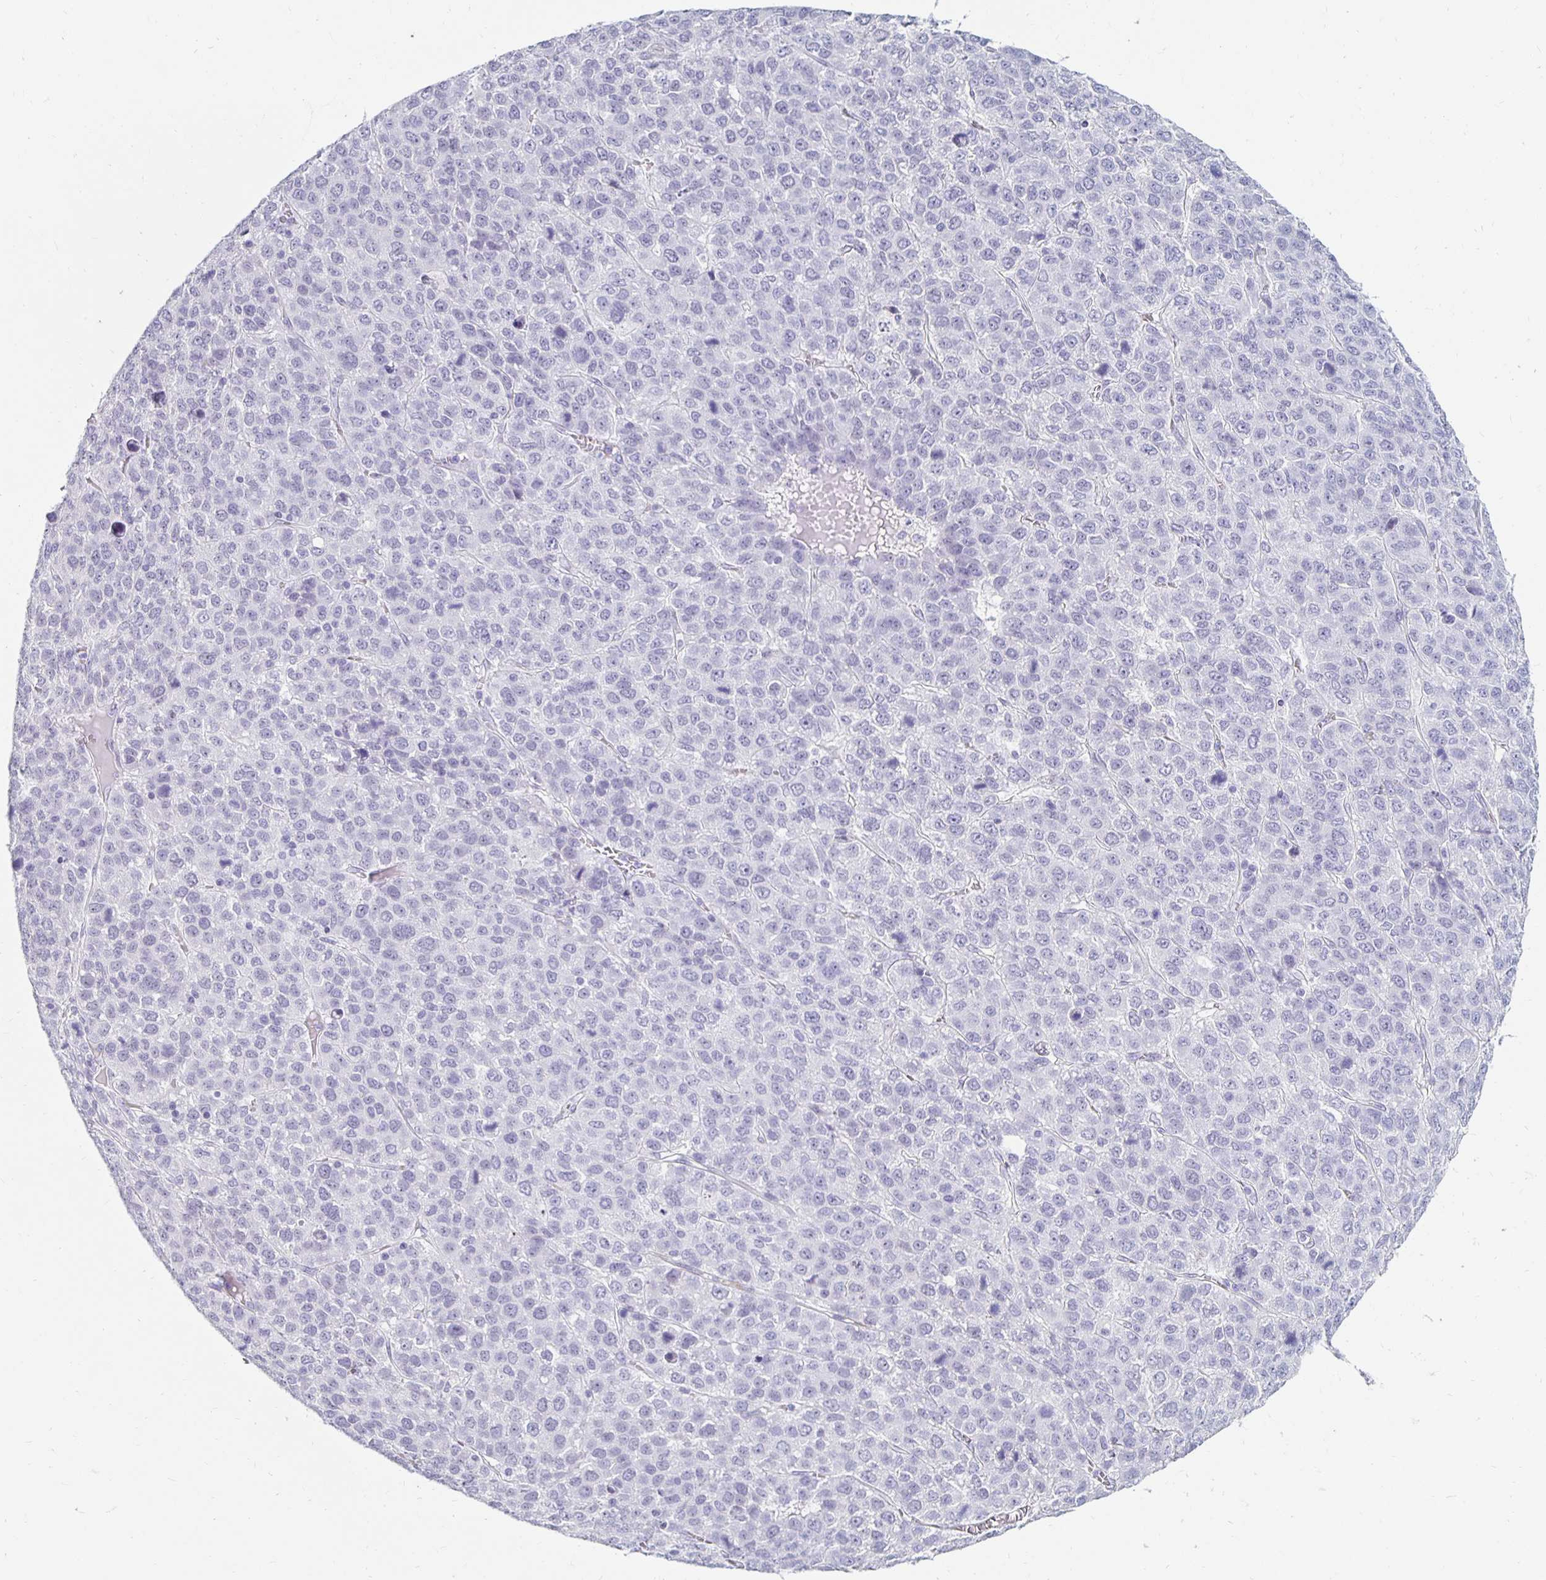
{"staining": {"intensity": "negative", "quantity": "none", "location": "none"}, "tissue": "liver cancer", "cell_type": "Tumor cells", "image_type": "cancer", "snomed": [{"axis": "morphology", "description": "Carcinoma, Hepatocellular, NOS"}, {"axis": "topography", "description": "Liver"}], "caption": "Liver cancer stained for a protein using immunohistochemistry displays no positivity tumor cells.", "gene": "KCNQ2", "patient": {"sex": "male", "age": 69}}